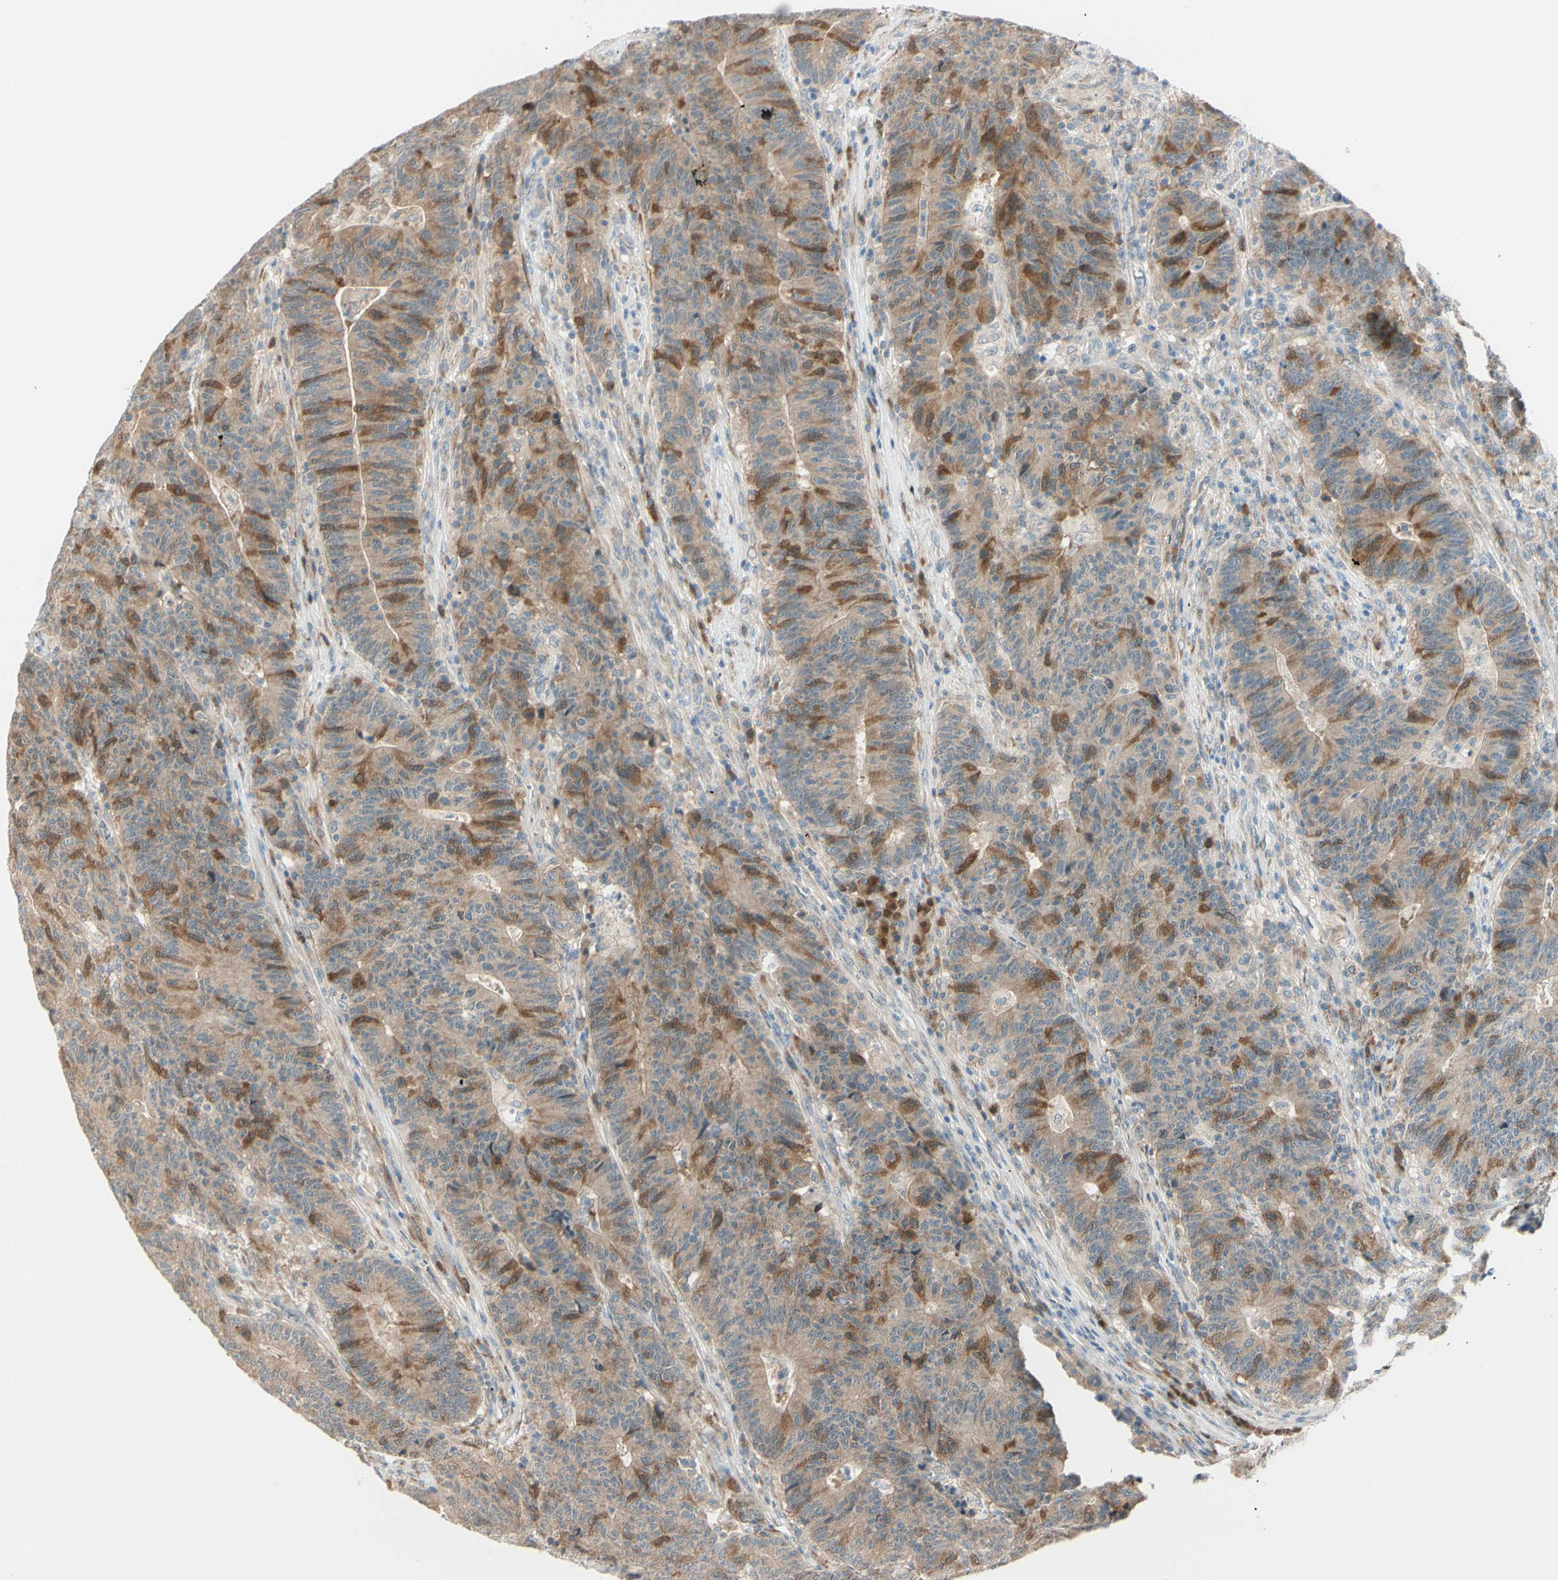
{"staining": {"intensity": "moderate", "quantity": "25%-75%", "location": "cytoplasmic/membranous"}, "tissue": "colorectal cancer", "cell_type": "Tumor cells", "image_type": "cancer", "snomed": [{"axis": "morphology", "description": "Normal tissue, NOS"}, {"axis": "morphology", "description": "Adenocarcinoma, NOS"}, {"axis": "topography", "description": "Colon"}], "caption": "This histopathology image exhibits colorectal cancer stained with immunohistochemistry to label a protein in brown. The cytoplasmic/membranous of tumor cells show moderate positivity for the protein. Nuclei are counter-stained blue.", "gene": "PTTG1", "patient": {"sex": "female", "age": 75}}